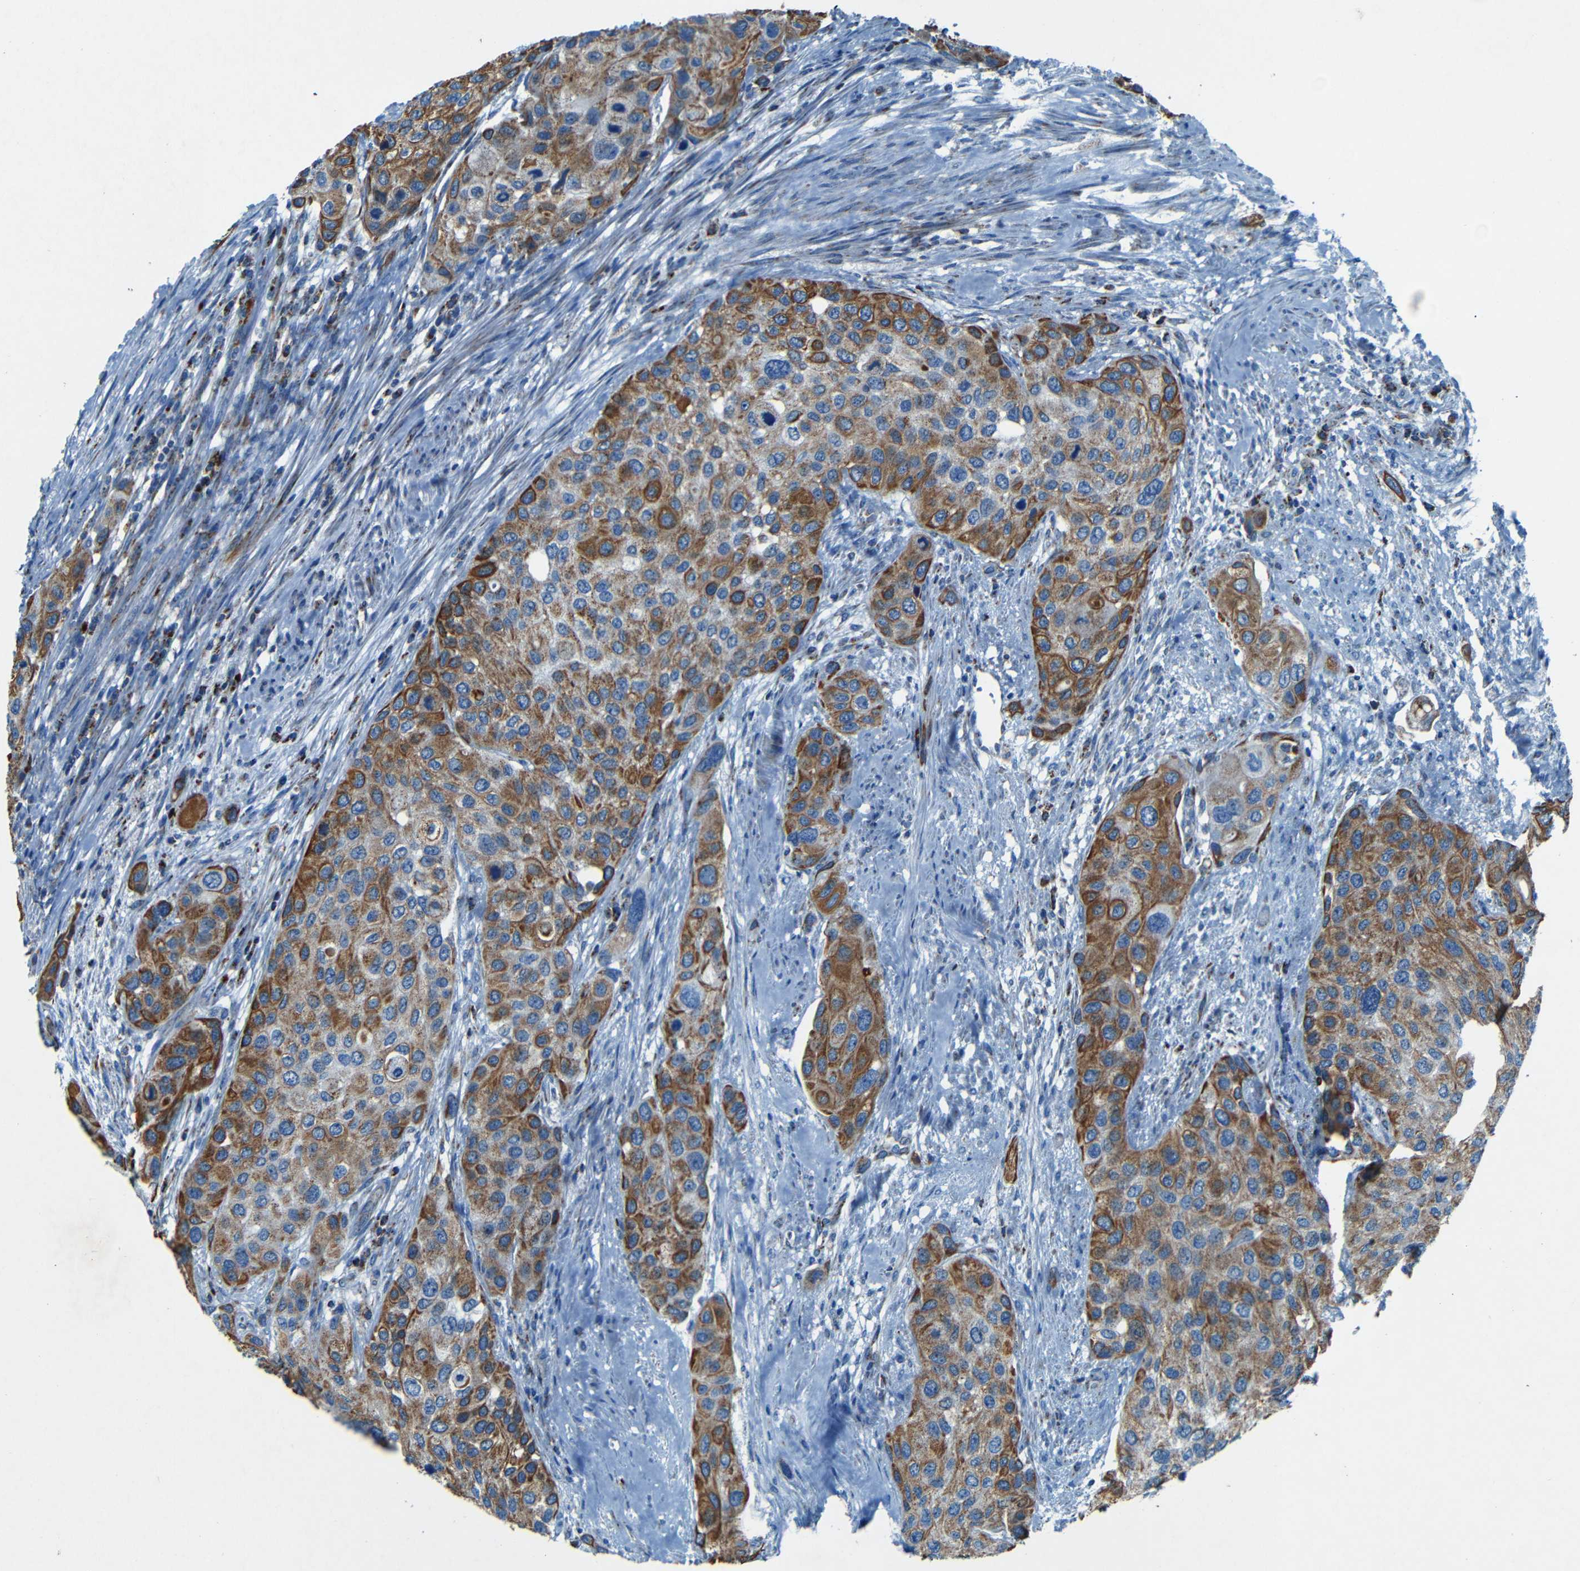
{"staining": {"intensity": "moderate", "quantity": ">75%", "location": "cytoplasmic/membranous"}, "tissue": "urothelial cancer", "cell_type": "Tumor cells", "image_type": "cancer", "snomed": [{"axis": "morphology", "description": "Urothelial carcinoma, High grade"}, {"axis": "topography", "description": "Urinary bladder"}], "caption": "Urothelial carcinoma (high-grade) was stained to show a protein in brown. There is medium levels of moderate cytoplasmic/membranous expression in about >75% of tumor cells.", "gene": "WSCD2", "patient": {"sex": "female", "age": 56}}